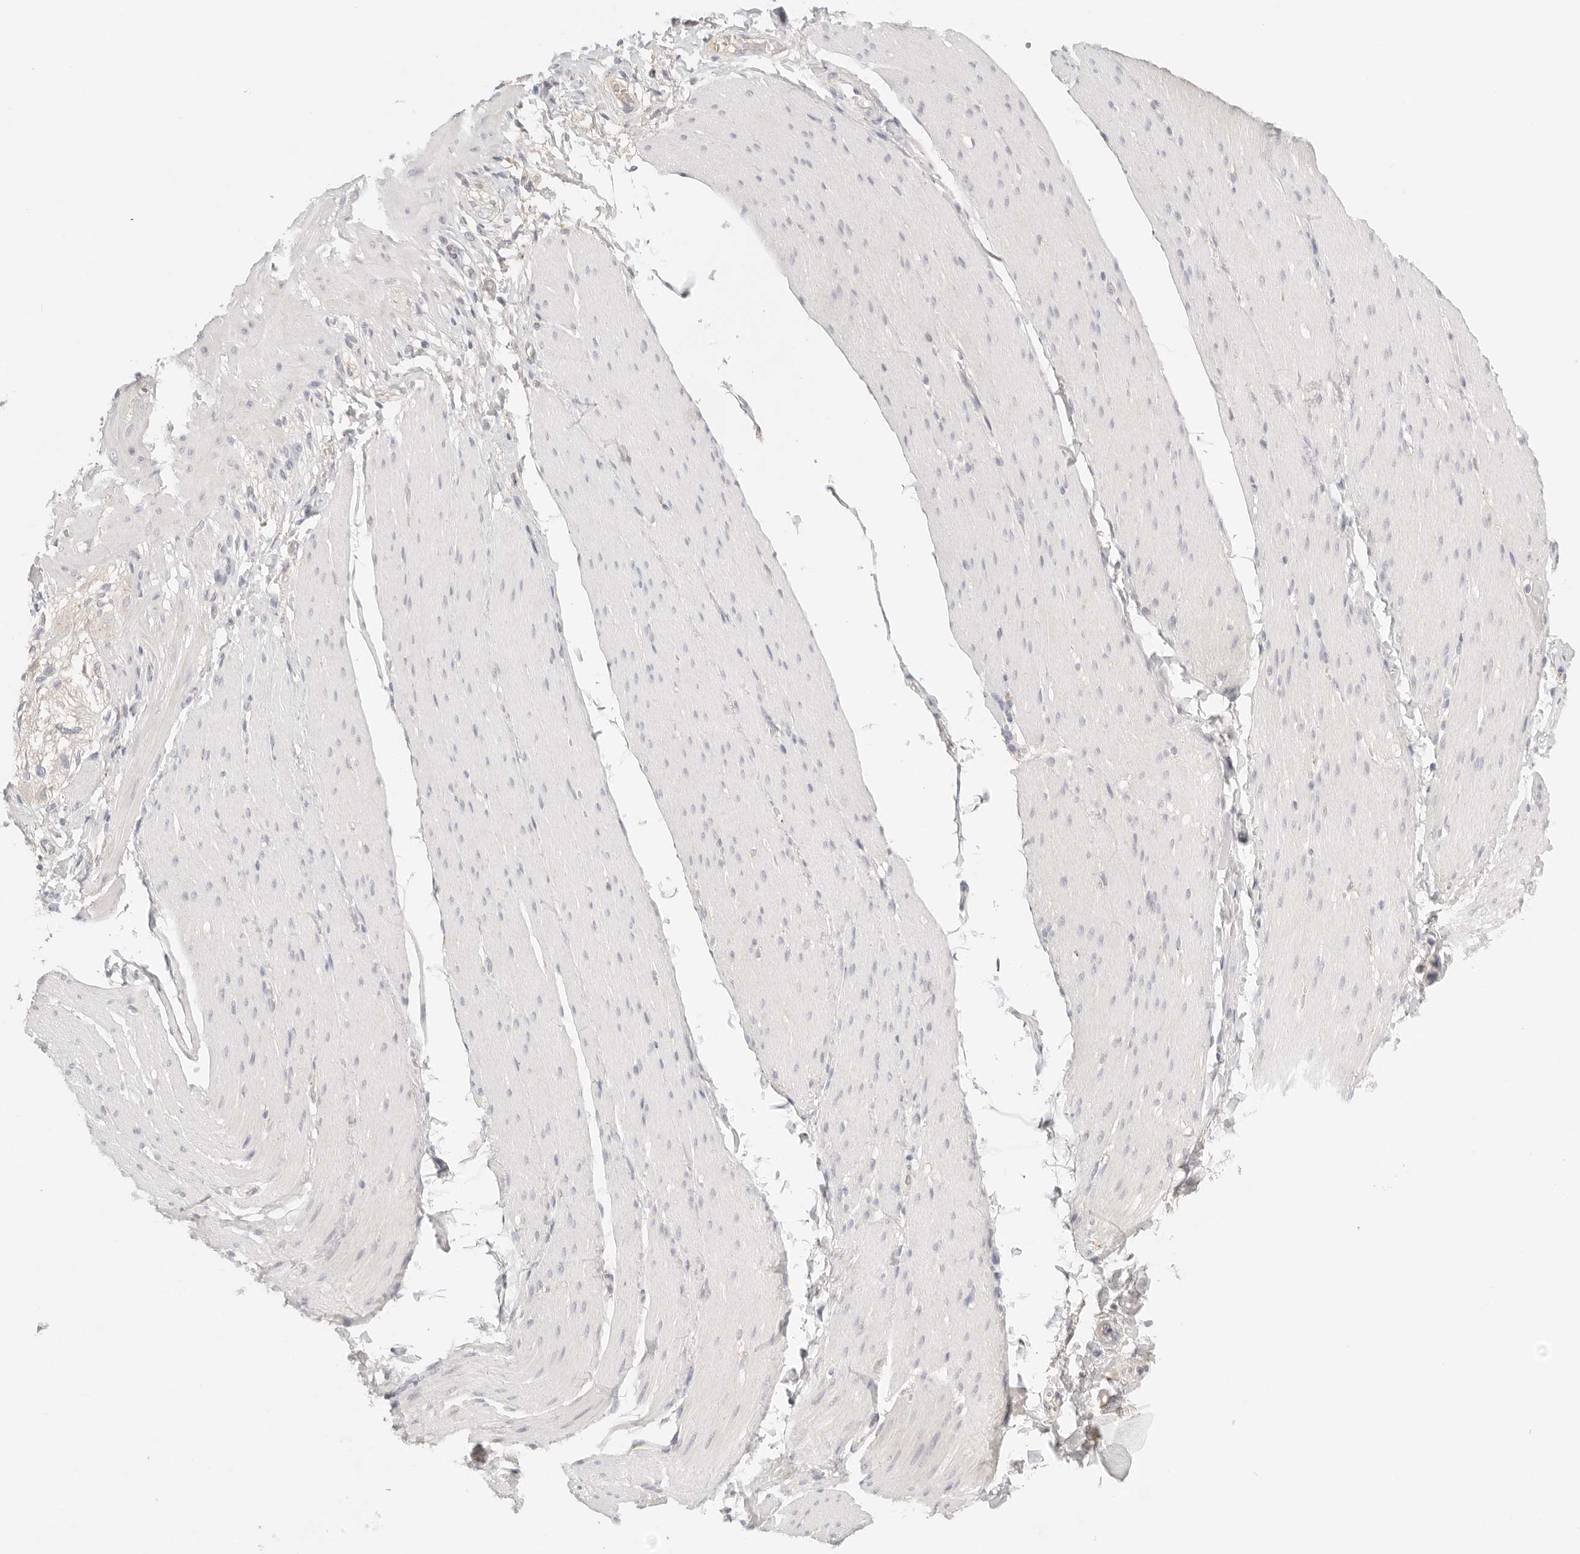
{"staining": {"intensity": "negative", "quantity": "none", "location": "none"}, "tissue": "smooth muscle", "cell_type": "Smooth muscle cells", "image_type": "normal", "snomed": [{"axis": "morphology", "description": "Normal tissue, NOS"}, {"axis": "topography", "description": "Smooth muscle"}, {"axis": "topography", "description": "Small intestine"}], "caption": "IHC of normal human smooth muscle displays no expression in smooth muscle cells.", "gene": "CEP120", "patient": {"sex": "female", "age": 84}}